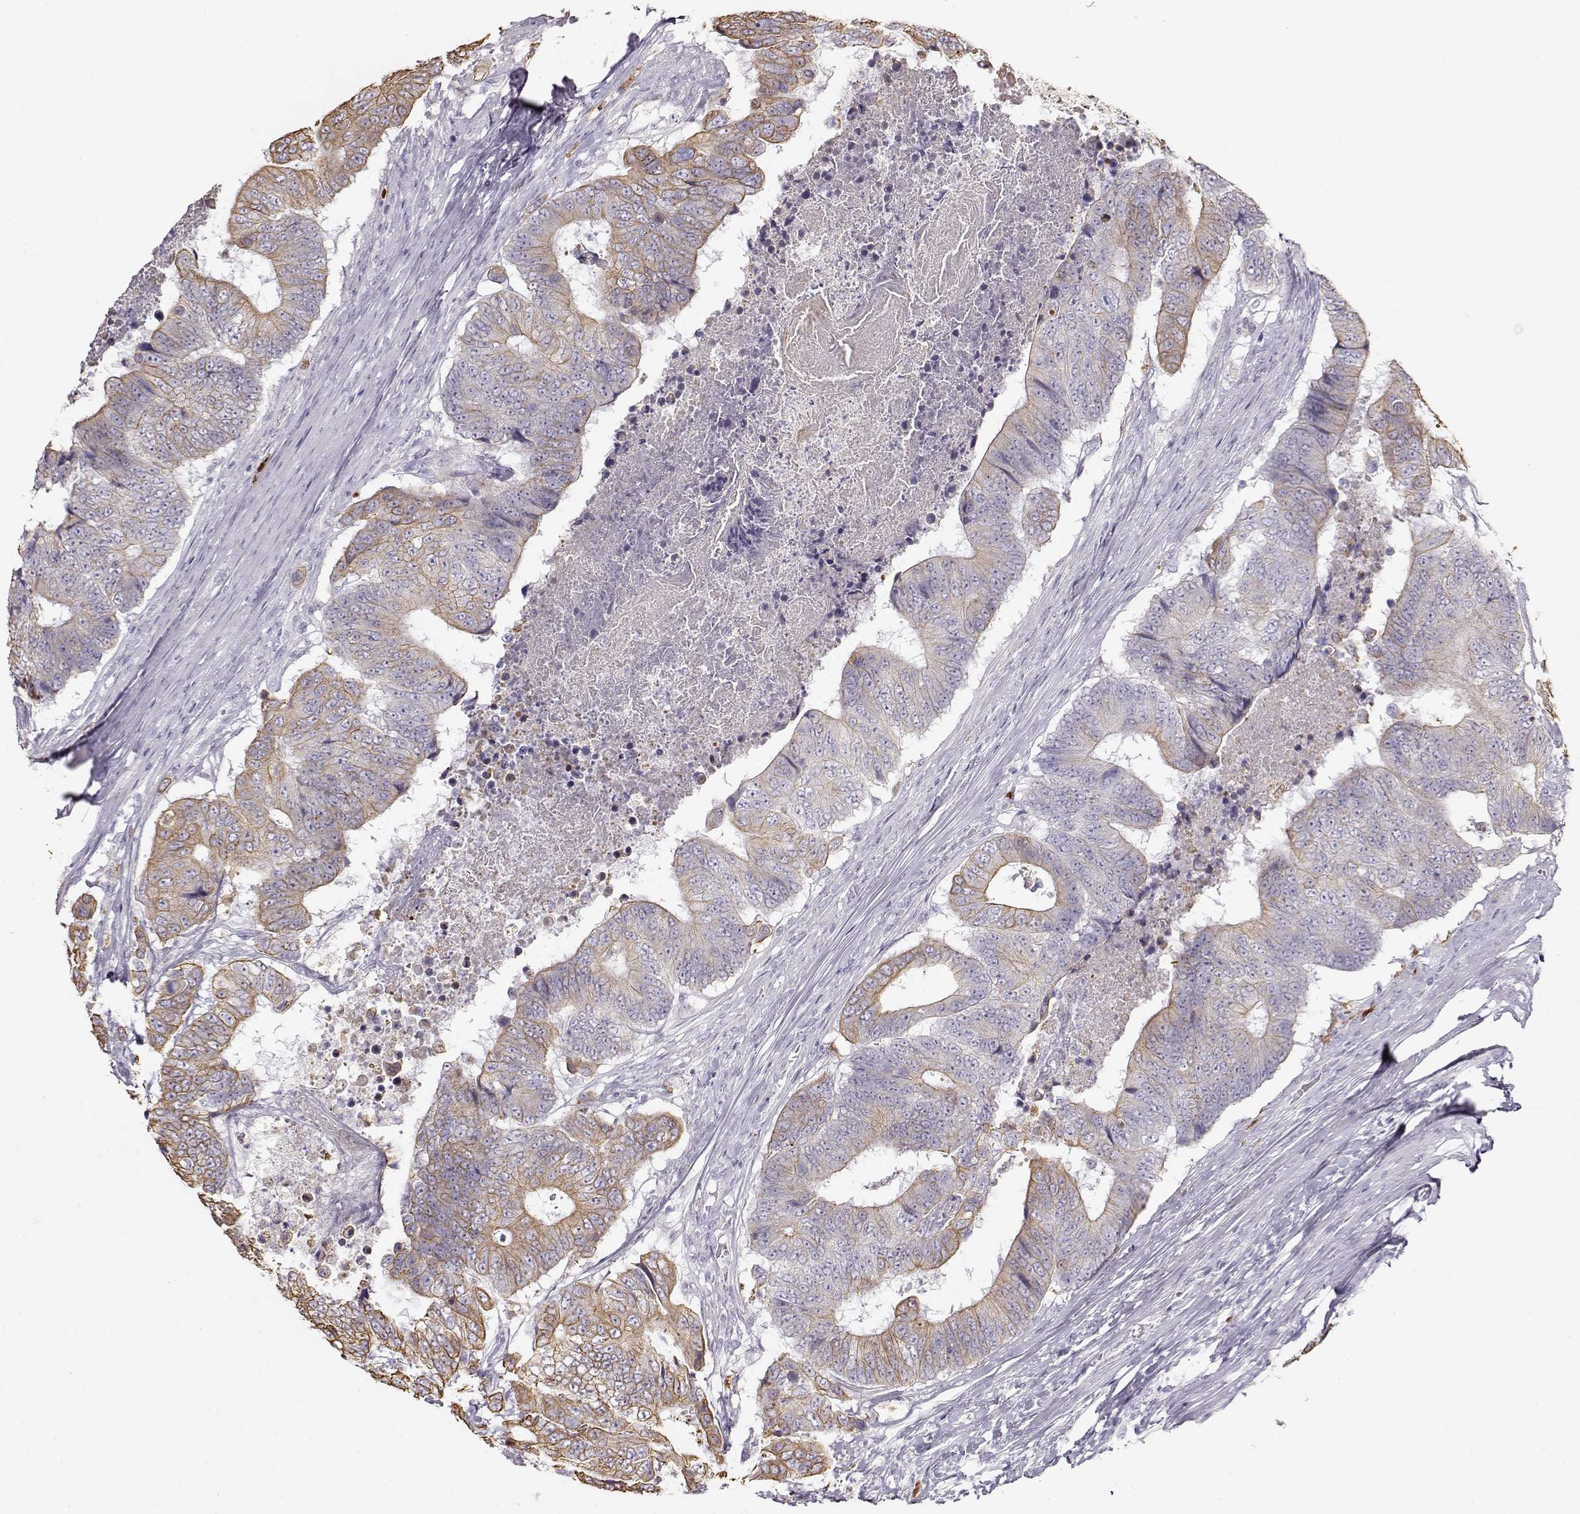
{"staining": {"intensity": "weak", "quantity": "25%-75%", "location": "cytoplasmic/membranous"}, "tissue": "colorectal cancer", "cell_type": "Tumor cells", "image_type": "cancer", "snomed": [{"axis": "morphology", "description": "Adenocarcinoma, NOS"}, {"axis": "topography", "description": "Colon"}], "caption": "Adenocarcinoma (colorectal) stained for a protein (brown) displays weak cytoplasmic/membranous positive expression in about 25%-75% of tumor cells.", "gene": "S100B", "patient": {"sex": "female", "age": 48}}